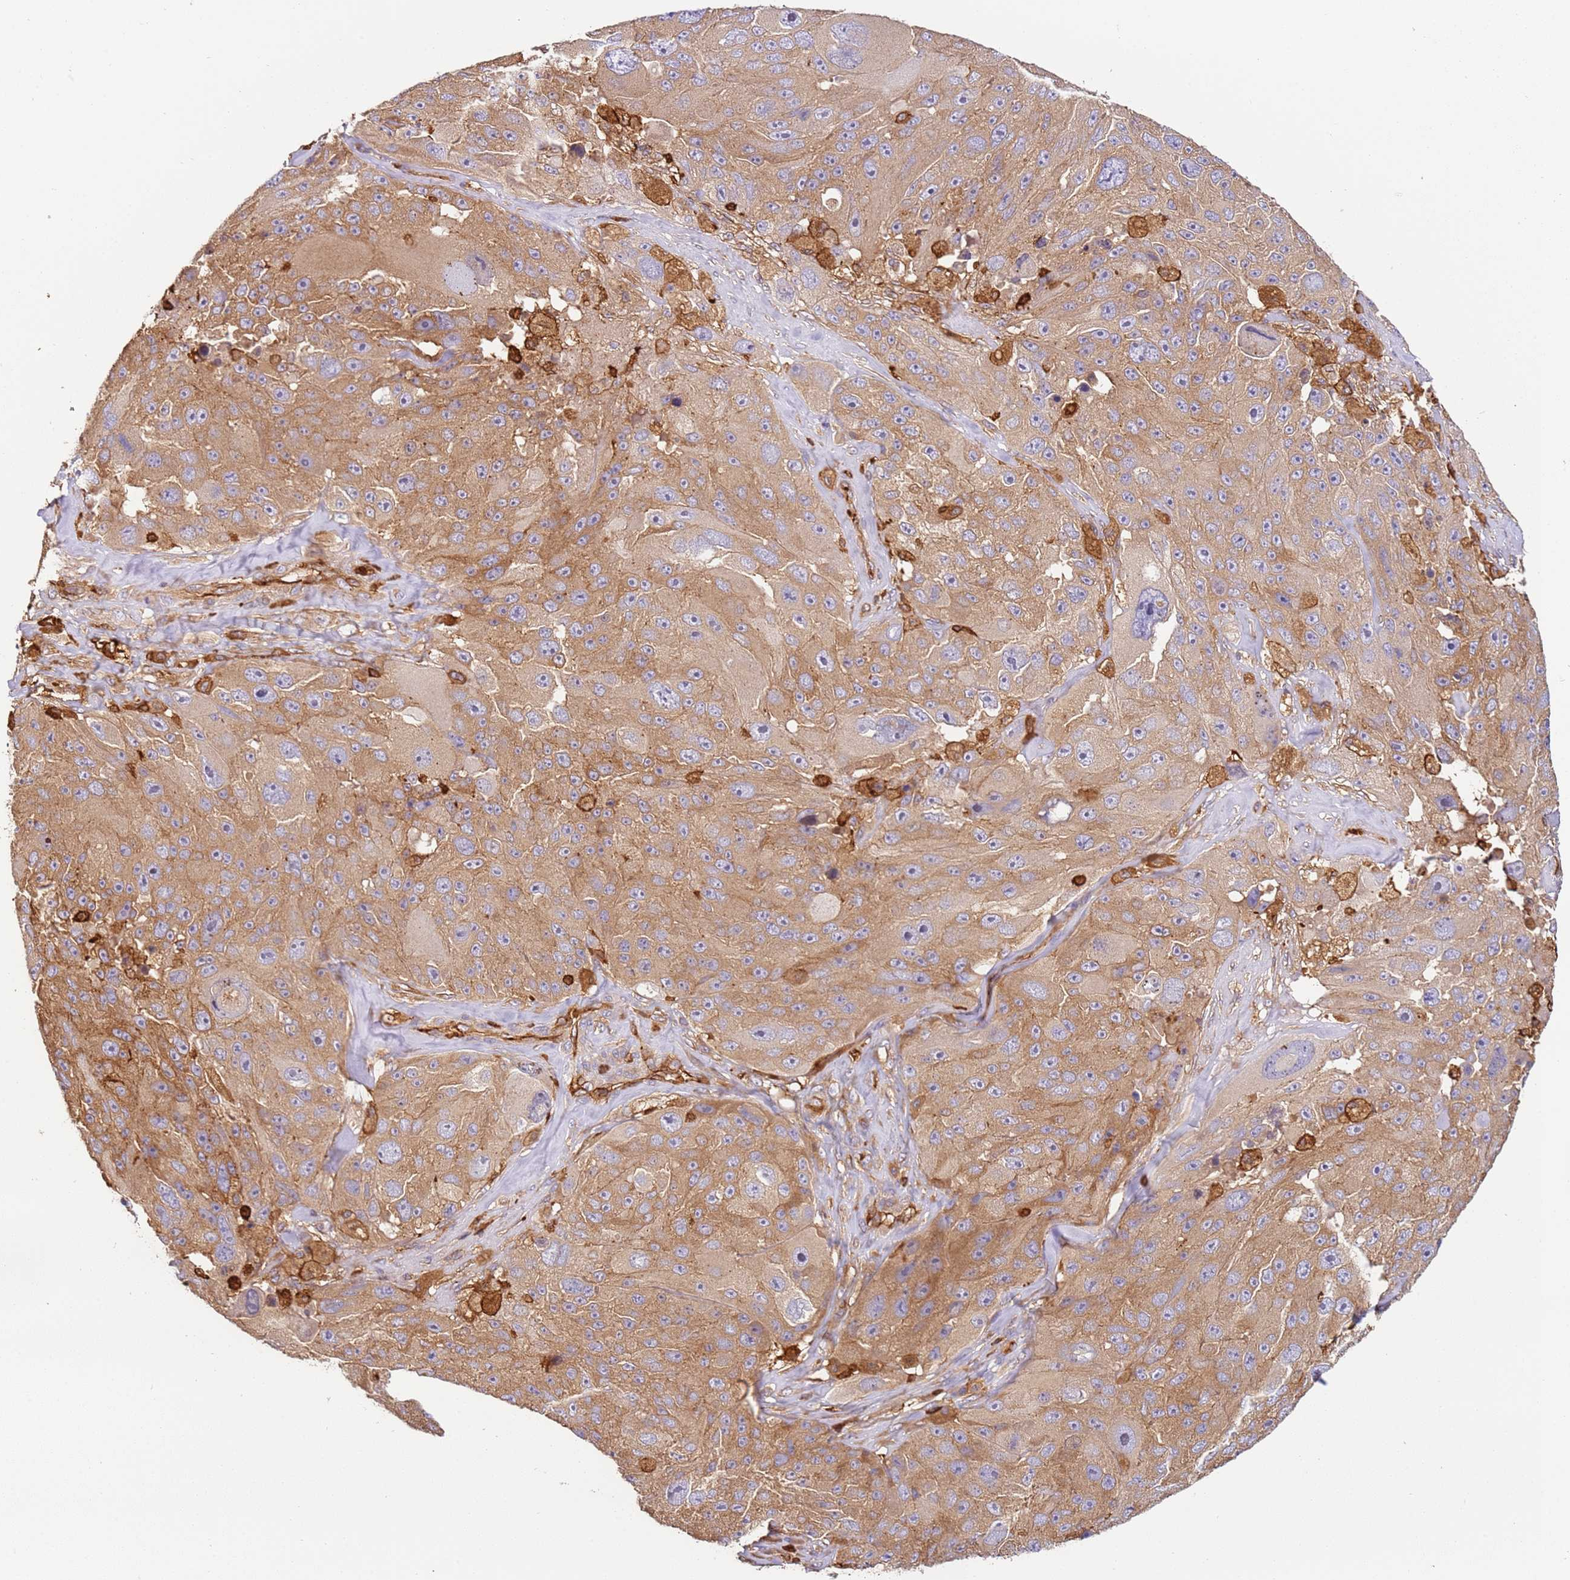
{"staining": {"intensity": "moderate", "quantity": "25%-75%", "location": "cytoplasmic/membranous"}, "tissue": "melanoma", "cell_type": "Tumor cells", "image_type": "cancer", "snomed": [{"axis": "morphology", "description": "Malignant melanoma, Metastatic site"}, {"axis": "topography", "description": "Lymph node"}], "caption": "Moderate cytoplasmic/membranous staining is seen in approximately 25%-75% of tumor cells in melanoma.", "gene": "OR6P1", "patient": {"sex": "male", "age": 62}}